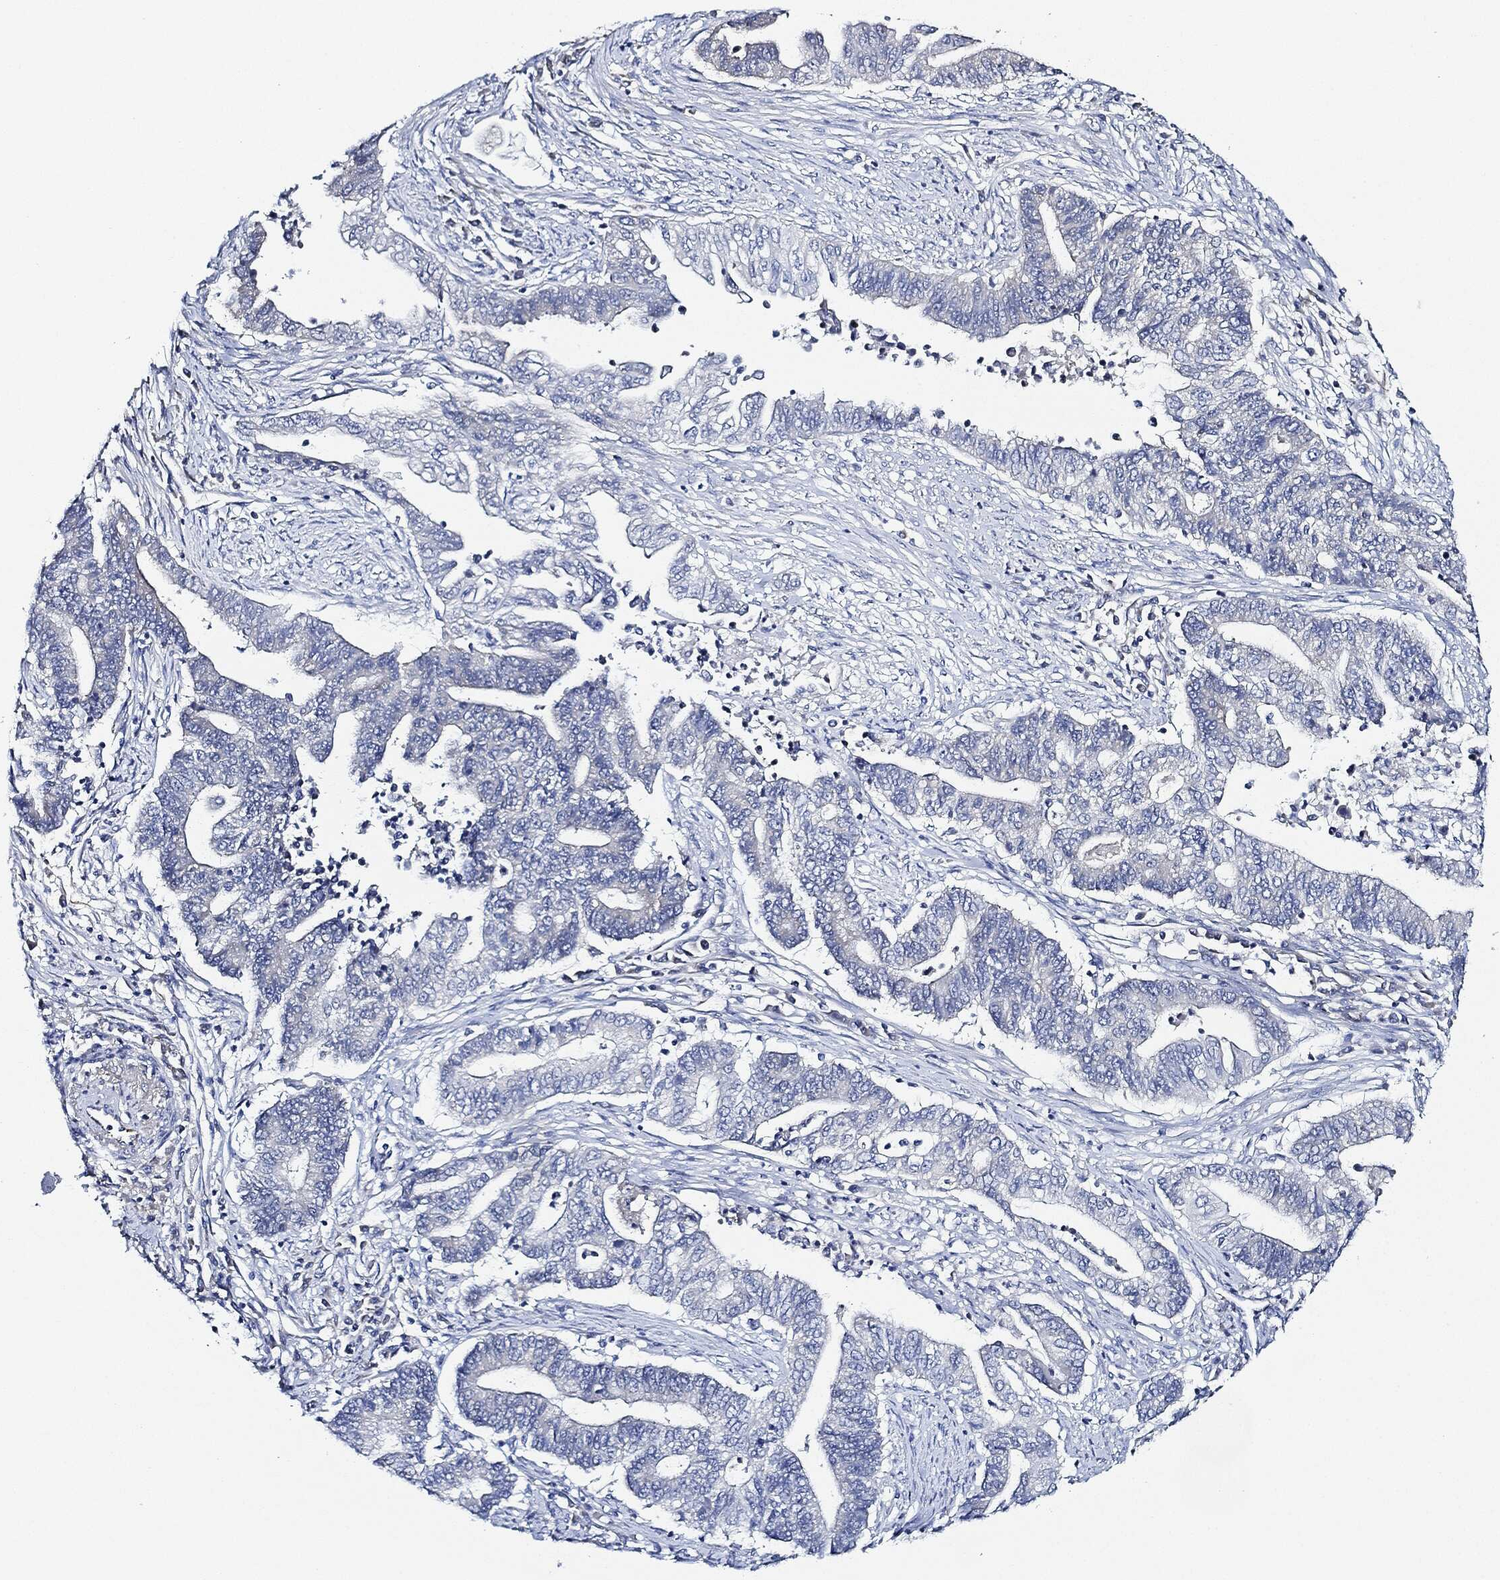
{"staining": {"intensity": "negative", "quantity": "none", "location": "none"}, "tissue": "endometrial cancer", "cell_type": "Tumor cells", "image_type": "cancer", "snomed": [{"axis": "morphology", "description": "Adenocarcinoma, NOS"}, {"axis": "topography", "description": "Uterus"}, {"axis": "topography", "description": "Endometrium"}], "caption": "Adenocarcinoma (endometrial) was stained to show a protein in brown. There is no significant positivity in tumor cells.", "gene": "THSD1", "patient": {"sex": "female", "age": 54}}